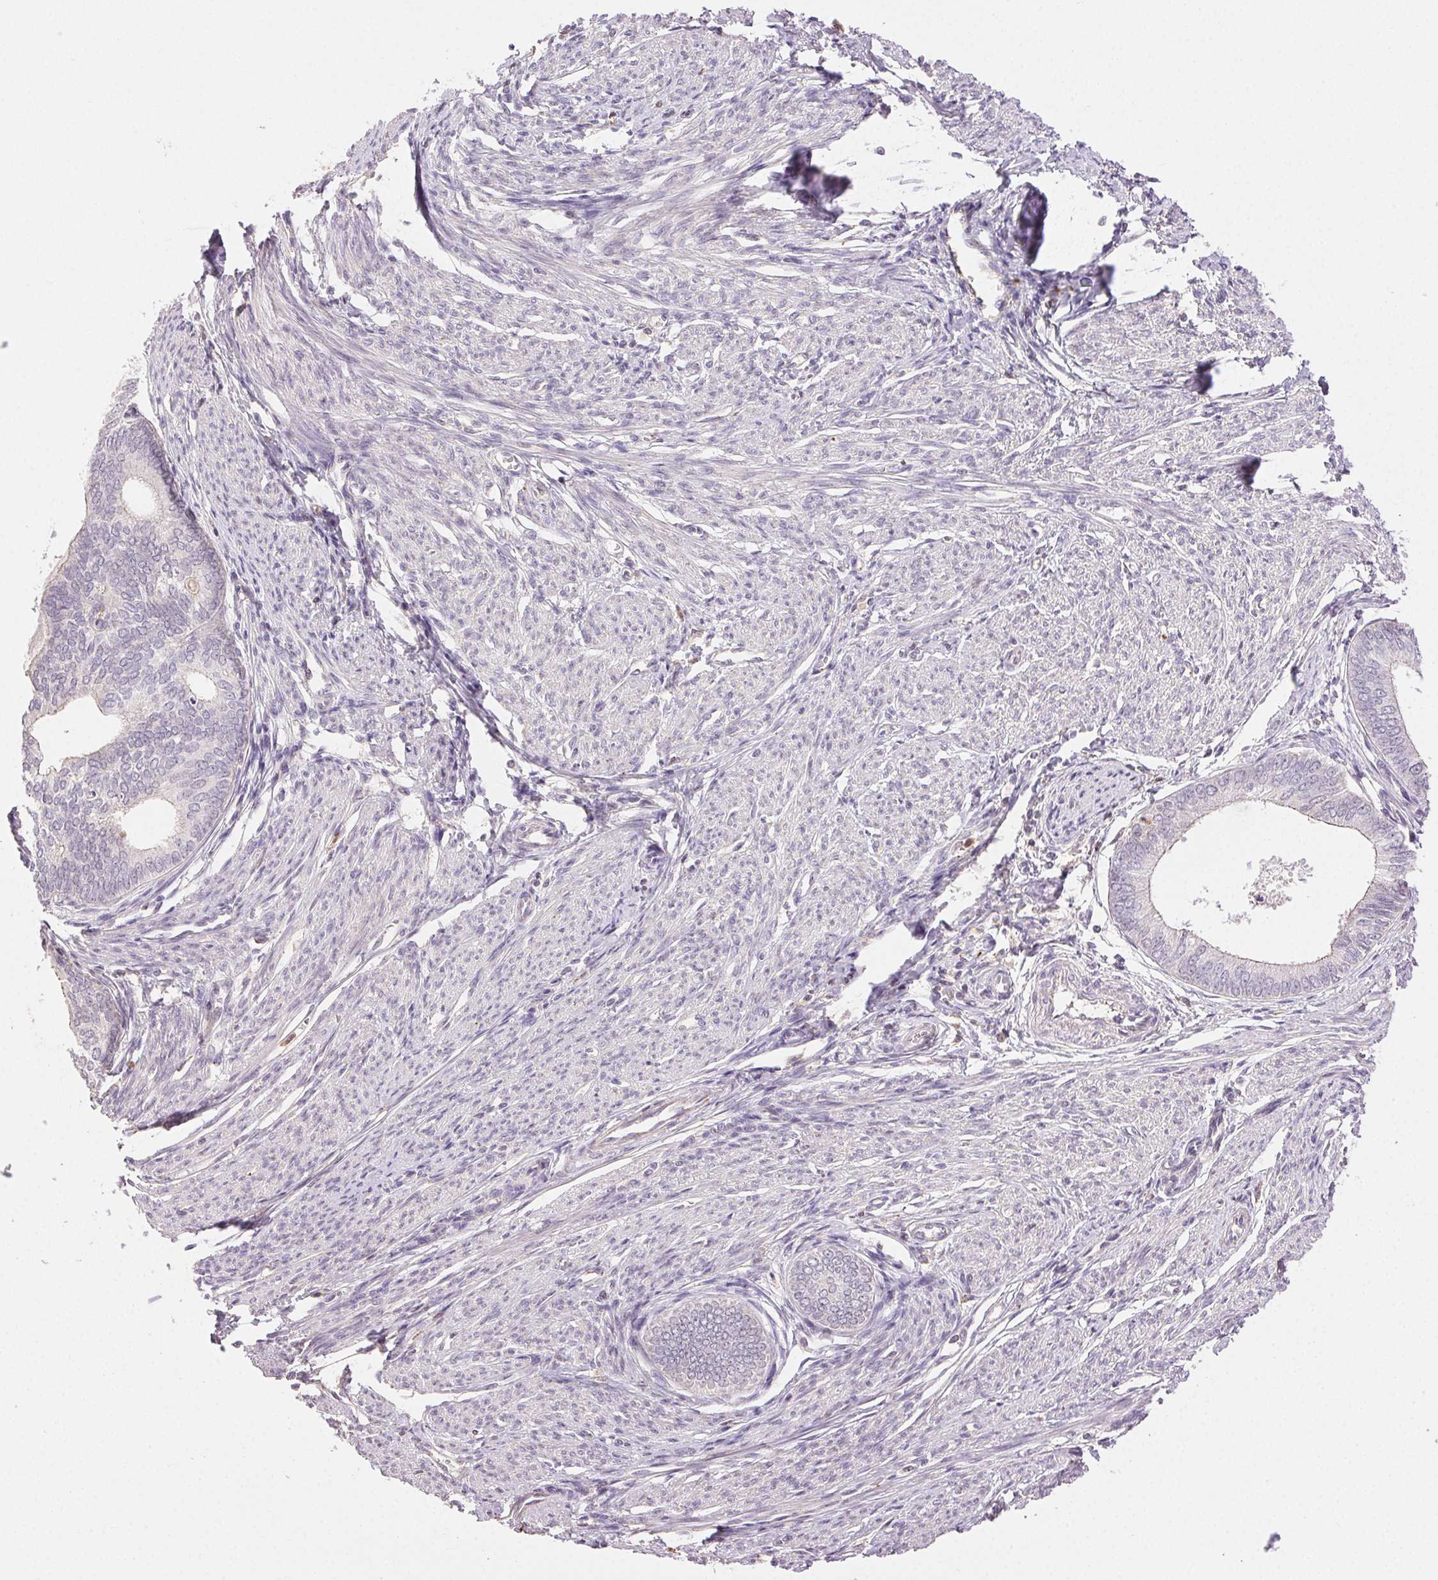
{"staining": {"intensity": "negative", "quantity": "none", "location": "none"}, "tissue": "endometrial cancer", "cell_type": "Tumor cells", "image_type": "cancer", "snomed": [{"axis": "morphology", "description": "Adenocarcinoma, NOS"}, {"axis": "topography", "description": "Endometrium"}], "caption": "This is an immunohistochemistry image of human endometrial cancer (adenocarcinoma). There is no staining in tumor cells.", "gene": "TMEM253", "patient": {"sex": "female", "age": 75}}